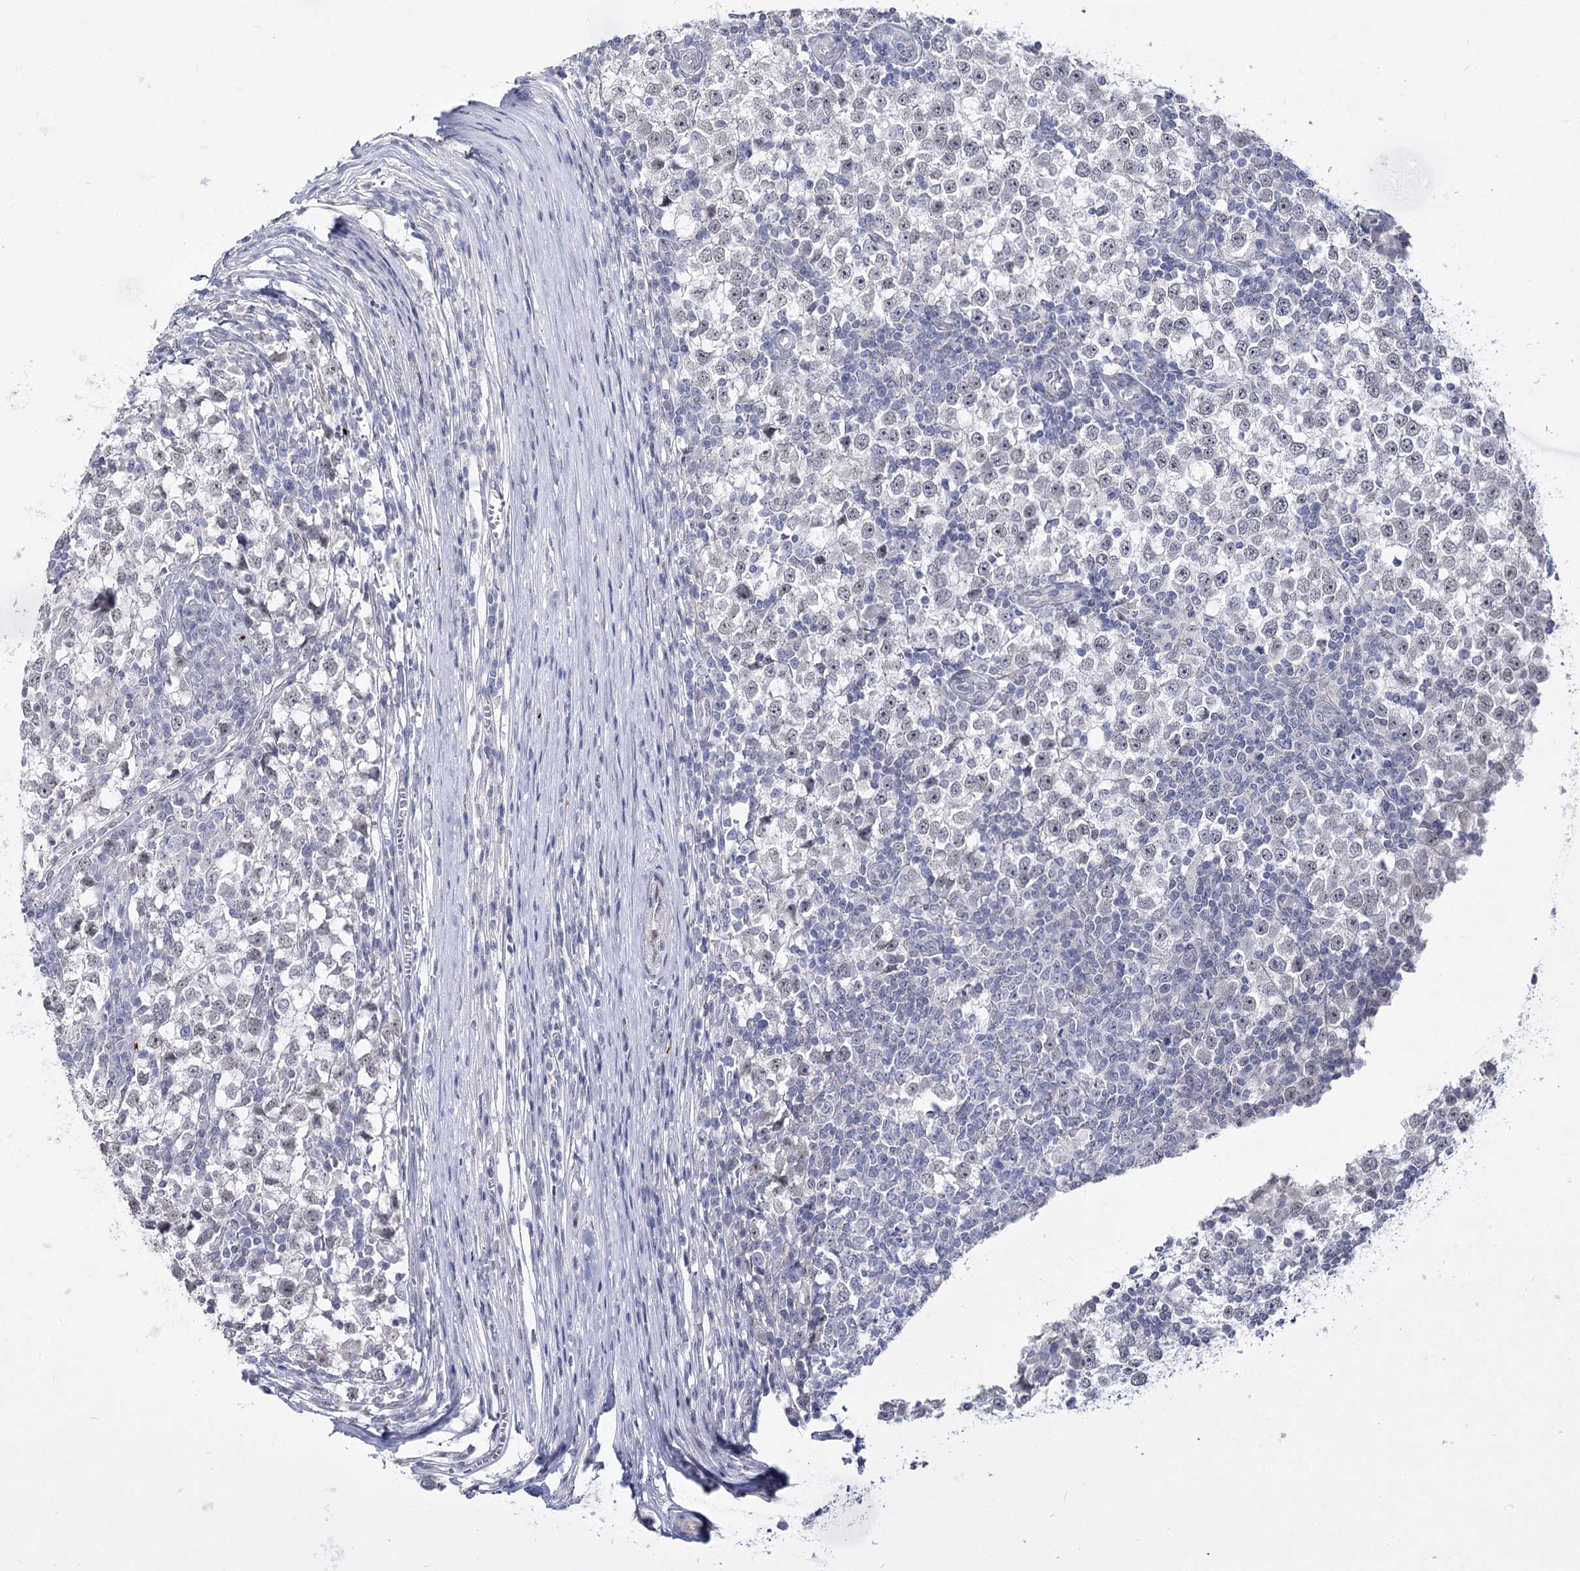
{"staining": {"intensity": "negative", "quantity": "none", "location": "none"}, "tissue": "testis cancer", "cell_type": "Tumor cells", "image_type": "cancer", "snomed": [{"axis": "morphology", "description": "Seminoma, NOS"}, {"axis": "topography", "description": "Testis"}], "caption": "Tumor cells show no significant positivity in testis cancer. (DAB immunohistochemistry (IHC) with hematoxylin counter stain).", "gene": "ATP10B", "patient": {"sex": "male", "age": 65}}